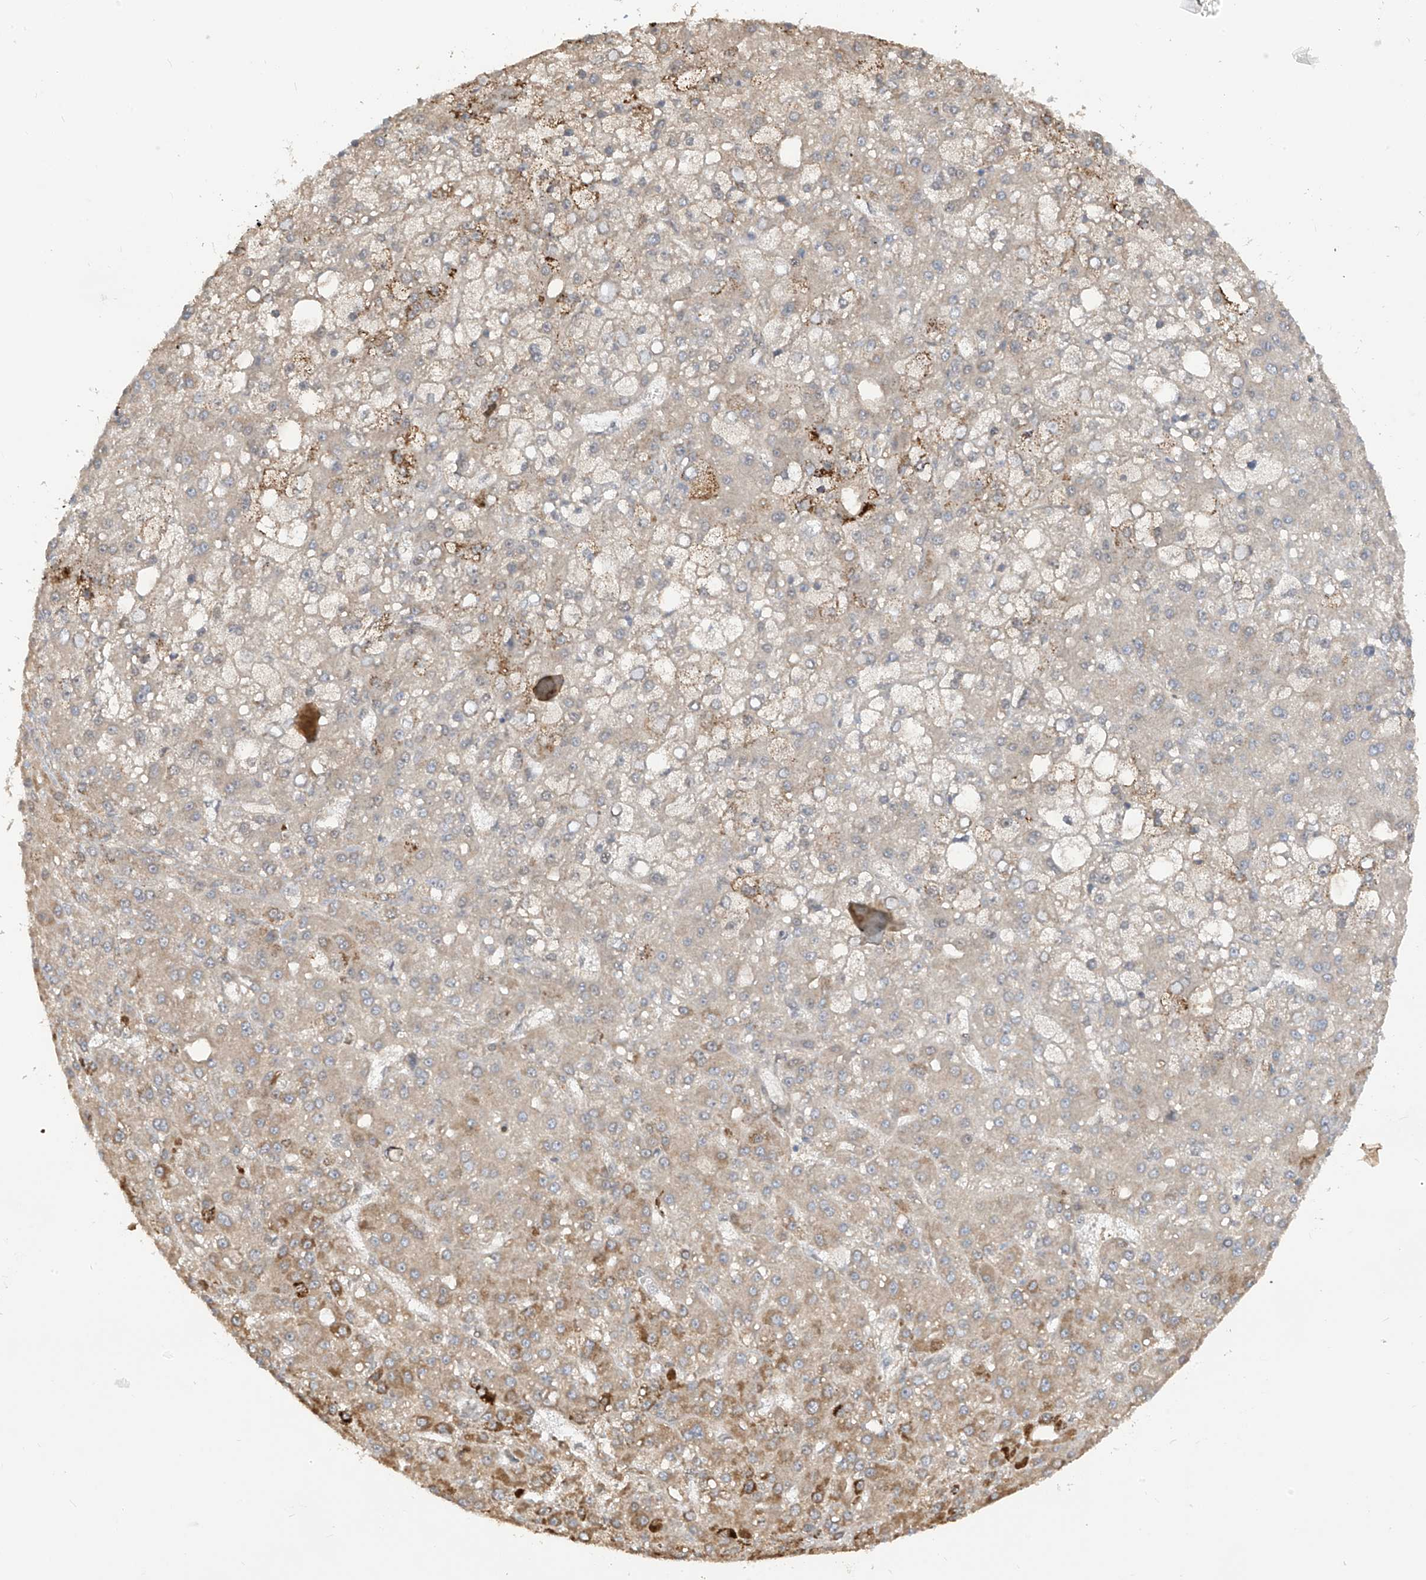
{"staining": {"intensity": "moderate", "quantity": "<25%", "location": "cytoplasmic/membranous"}, "tissue": "liver cancer", "cell_type": "Tumor cells", "image_type": "cancer", "snomed": [{"axis": "morphology", "description": "Carcinoma, Hepatocellular, NOS"}, {"axis": "topography", "description": "Liver"}], "caption": "IHC staining of hepatocellular carcinoma (liver), which reveals low levels of moderate cytoplasmic/membranous expression in approximately <25% of tumor cells indicating moderate cytoplasmic/membranous protein expression. The staining was performed using DAB (3,3'-diaminobenzidine) (brown) for protein detection and nuclei were counterstained in hematoxylin (blue).", "gene": "PM20D2", "patient": {"sex": "male", "age": 67}}